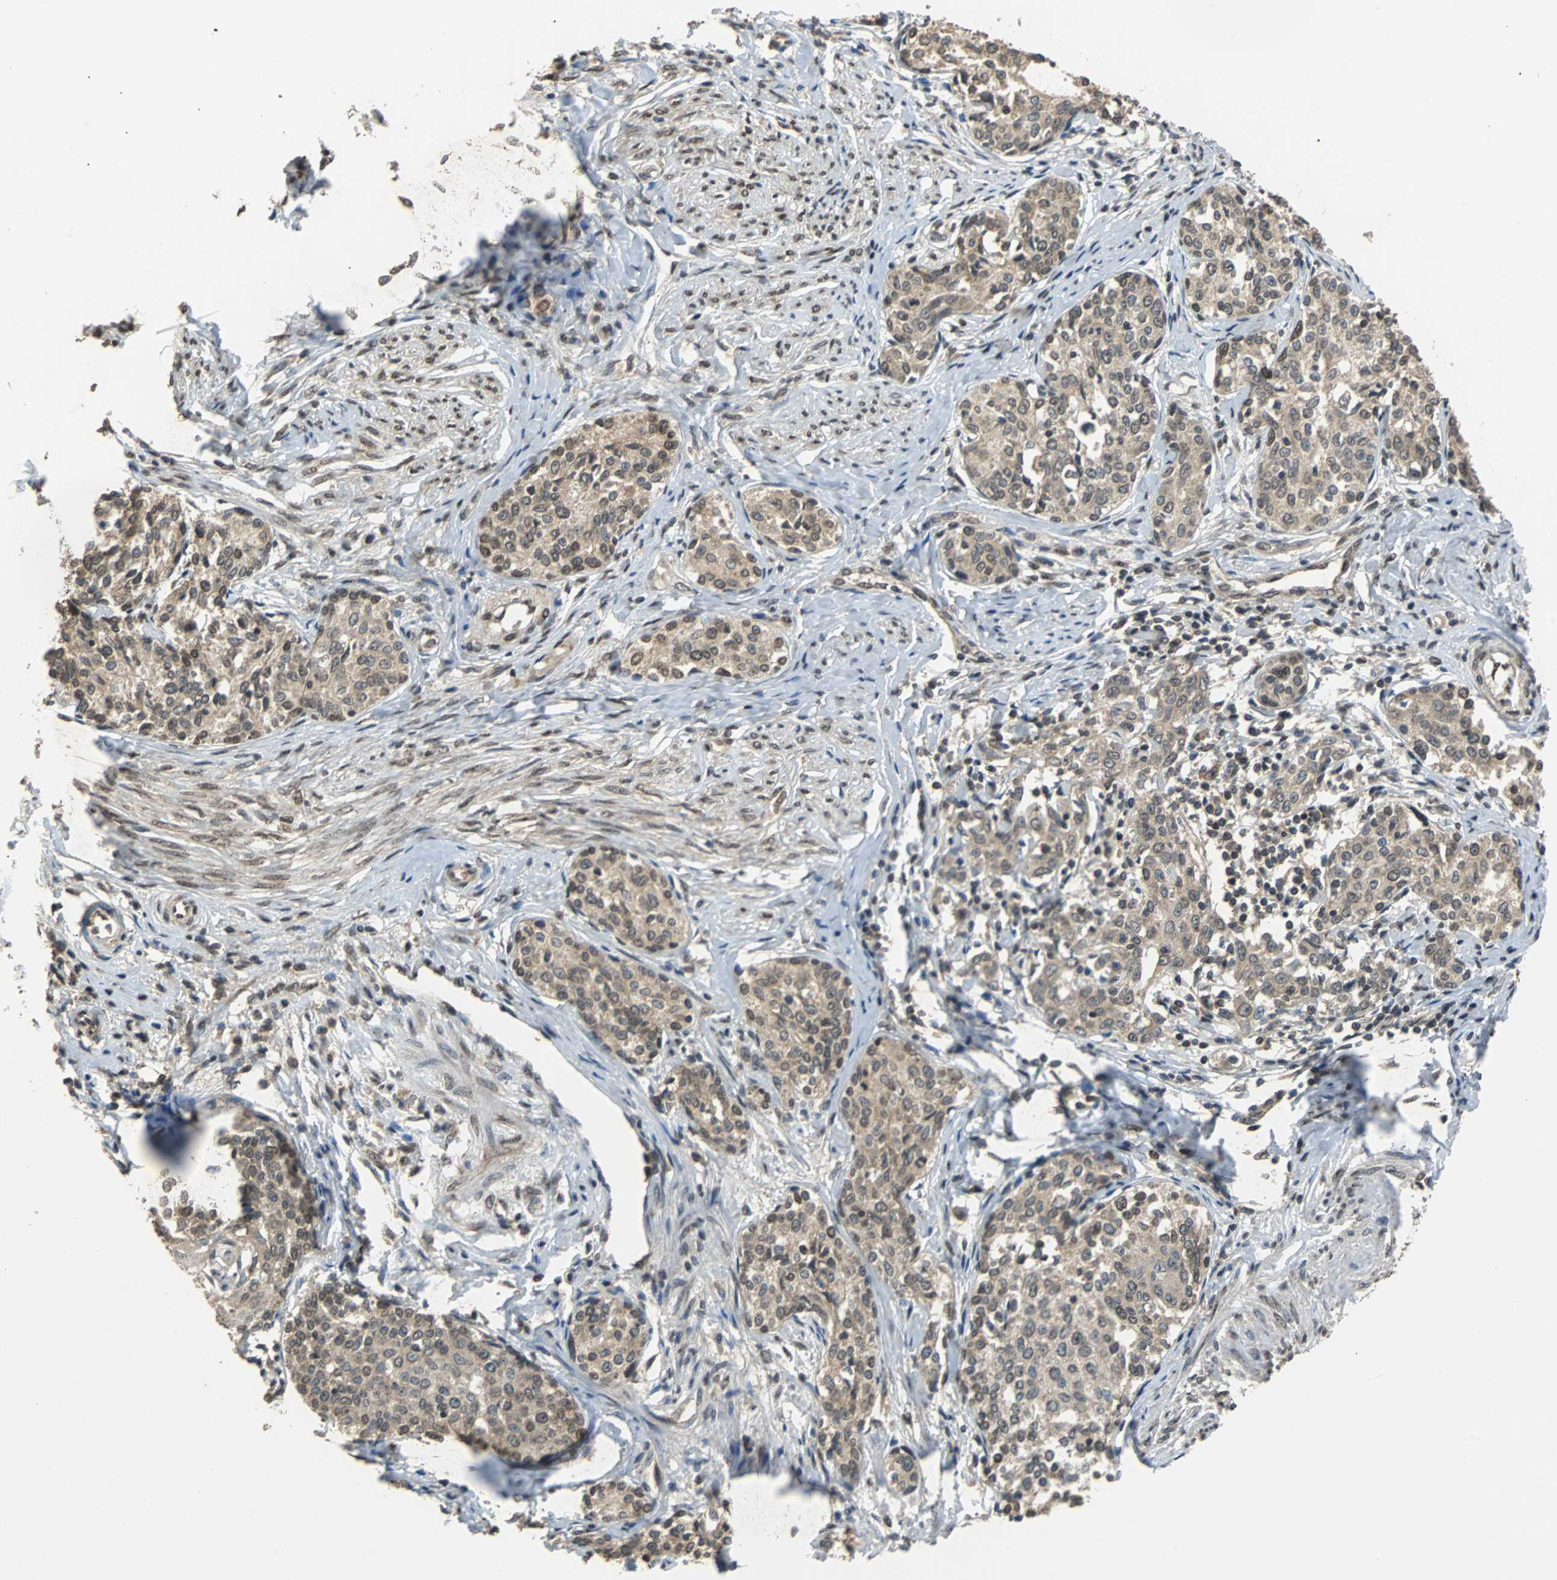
{"staining": {"intensity": "weak", "quantity": ">75%", "location": "cytoplasmic/membranous,nuclear"}, "tissue": "cervical cancer", "cell_type": "Tumor cells", "image_type": "cancer", "snomed": [{"axis": "morphology", "description": "Squamous cell carcinoma, NOS"}, {"axis": "morphology", "description": "Adenocarcinoma, NOS"}, {"axis": "topography", "description": "Cervix"}], "caption": "Cervical adenocarcinoma was stained to show a protein in brown. There is low levels of weak cytoplasmic/membranous and nuclear expression in about >75% of tumor cells.", "gene": "PHC1", "patient": {"sex": "female", "age": 52}}